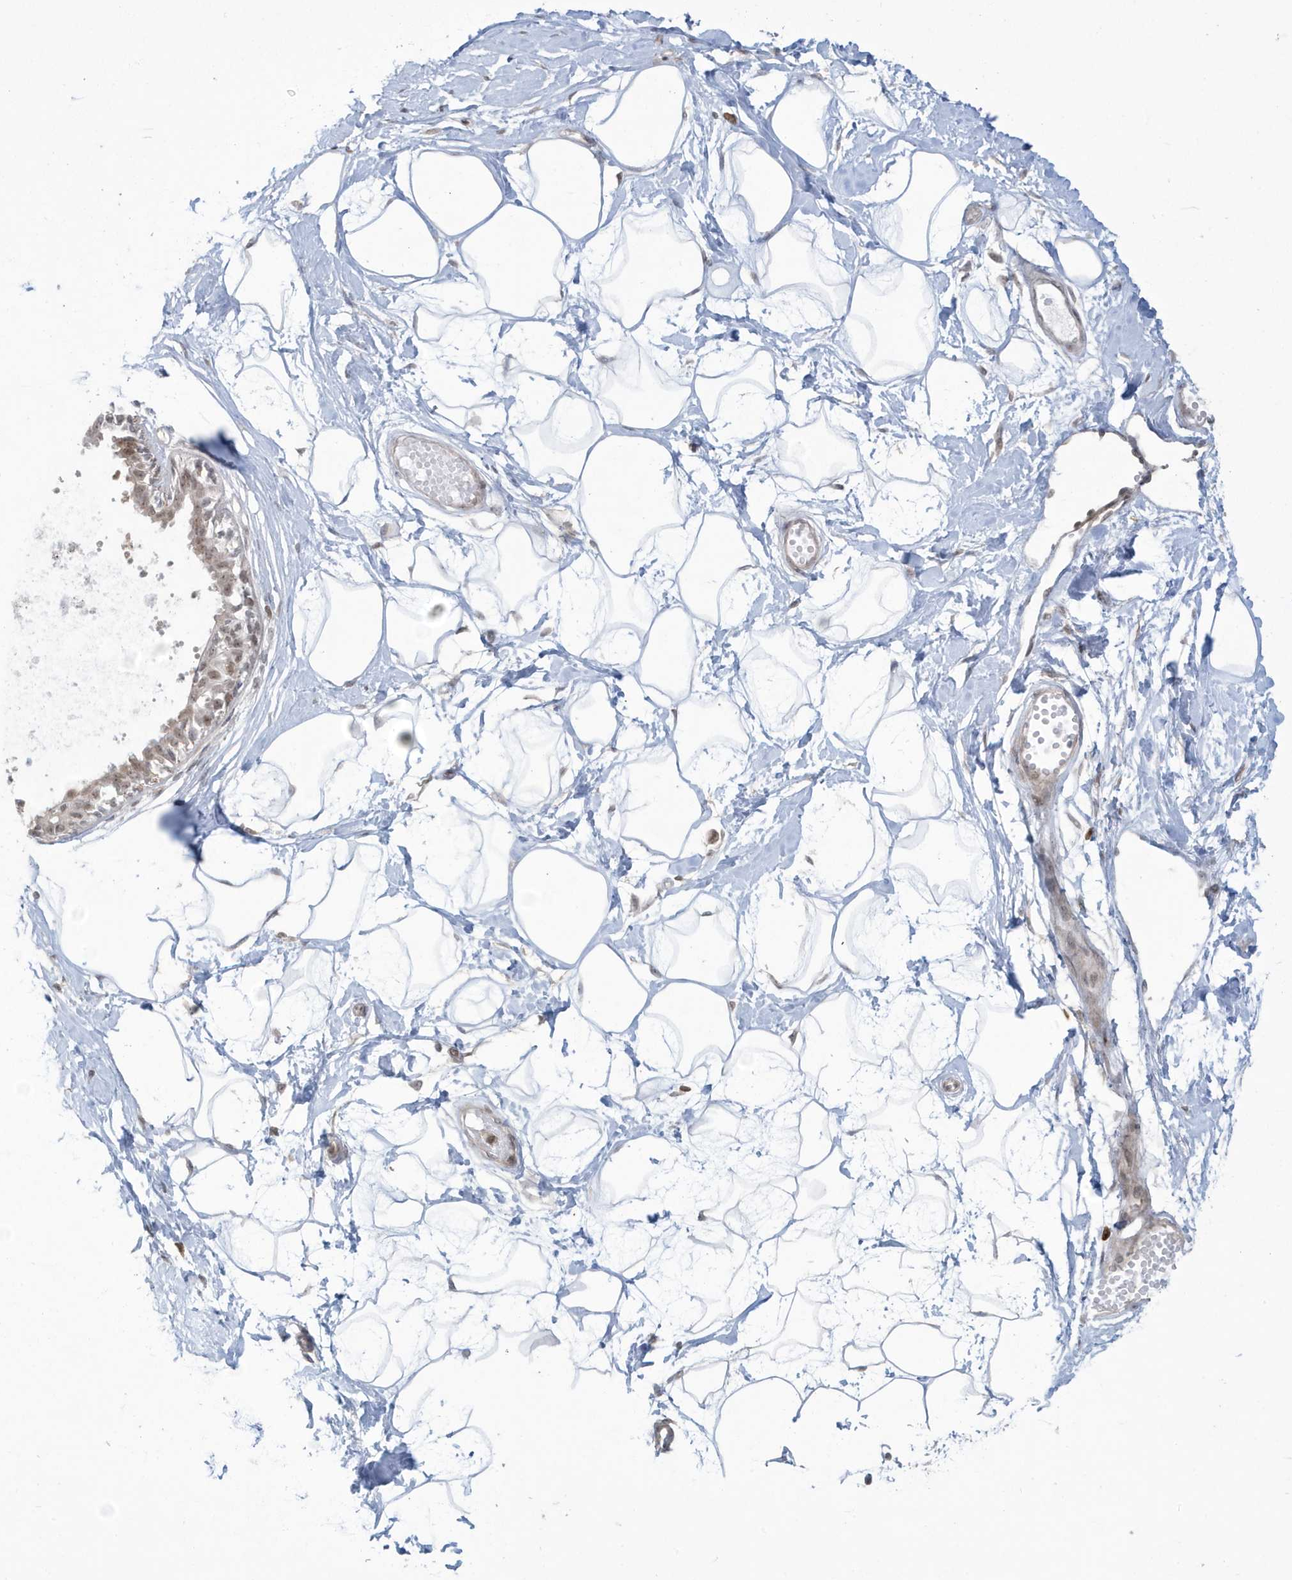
{"staining": {"intensity": "weak", "quantity": ">75%", "location": "nuclear"}, "tissue": "breast", "cell_type": "Adipocytes", "image_type": "normal", "snomed": [{"axis": "morphology", "description": "Normal tissue, NOS"}, {"axis": "topography", "description": "Breast"}], "caption": "Immunohistochemistry histopathology image of benign breast stained for a protein (brown), which displays low levels of weak nuclear staining in about >75% of adipocytes.", "gene": "C1orf52", "patient": {"sex": "female", "age": 45}}